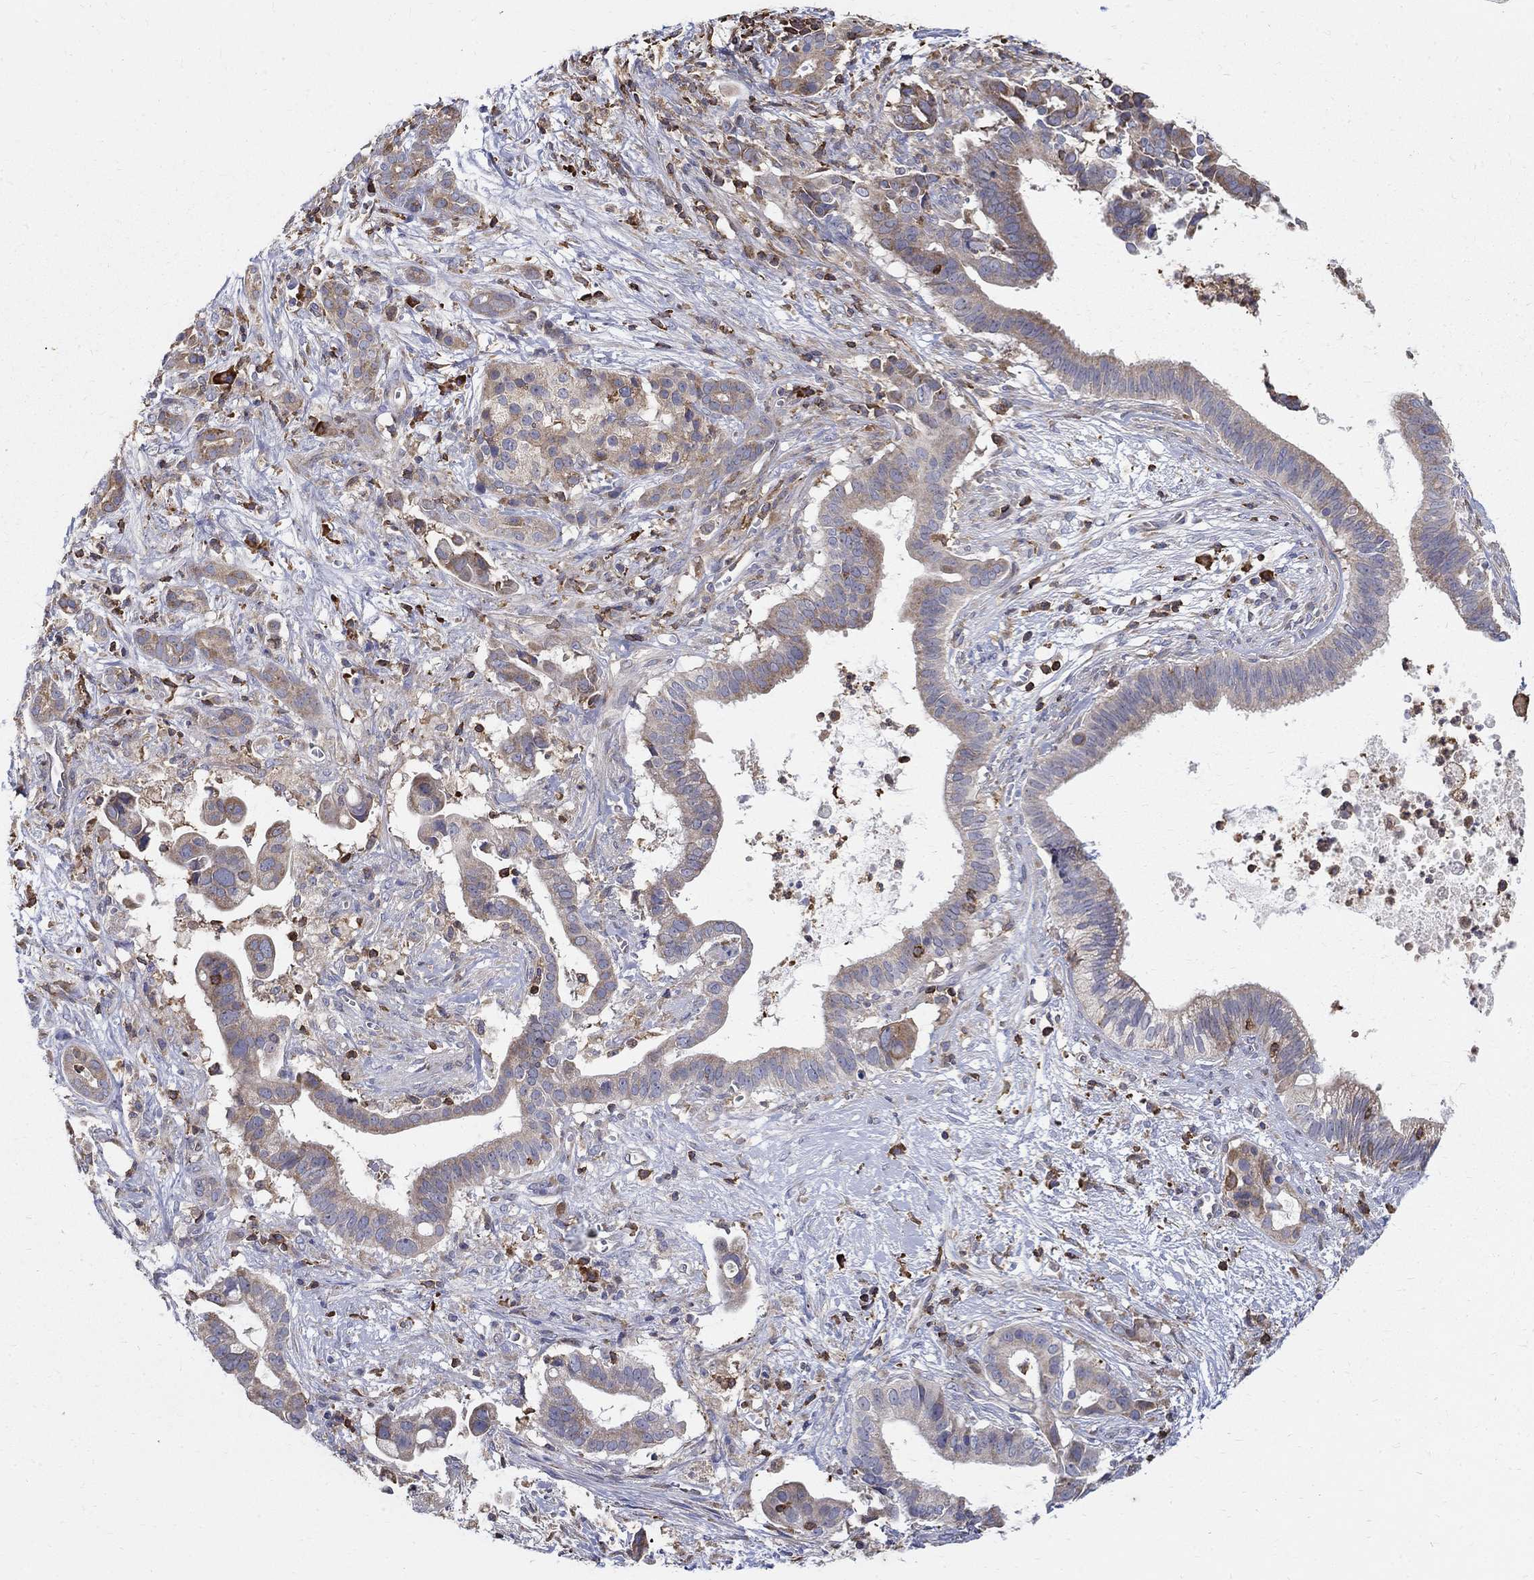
{"staining": {"intensity": "weak", "quantity": "25%-75%", "location": "cytoplasmic/membranous"}, "tissue": "pancreatic cancer", "cell_type": "Tumor cells", "image_type": "cancer", "snomed": [{"axis": "morphology", "description": "Adenocarcinoma, NOS"}, {"axis": "topography", "description": "Pancreas"}], "caption": "Weak cytoplasmic/membranous staining is present in approximately 25%-75% of tumor cells in pancreatic cancer. (Brightfield microscopy of DAB IHC at high magnification).", "gene": "AGAP2", "patient": {"sex": "male", "age": 61}}